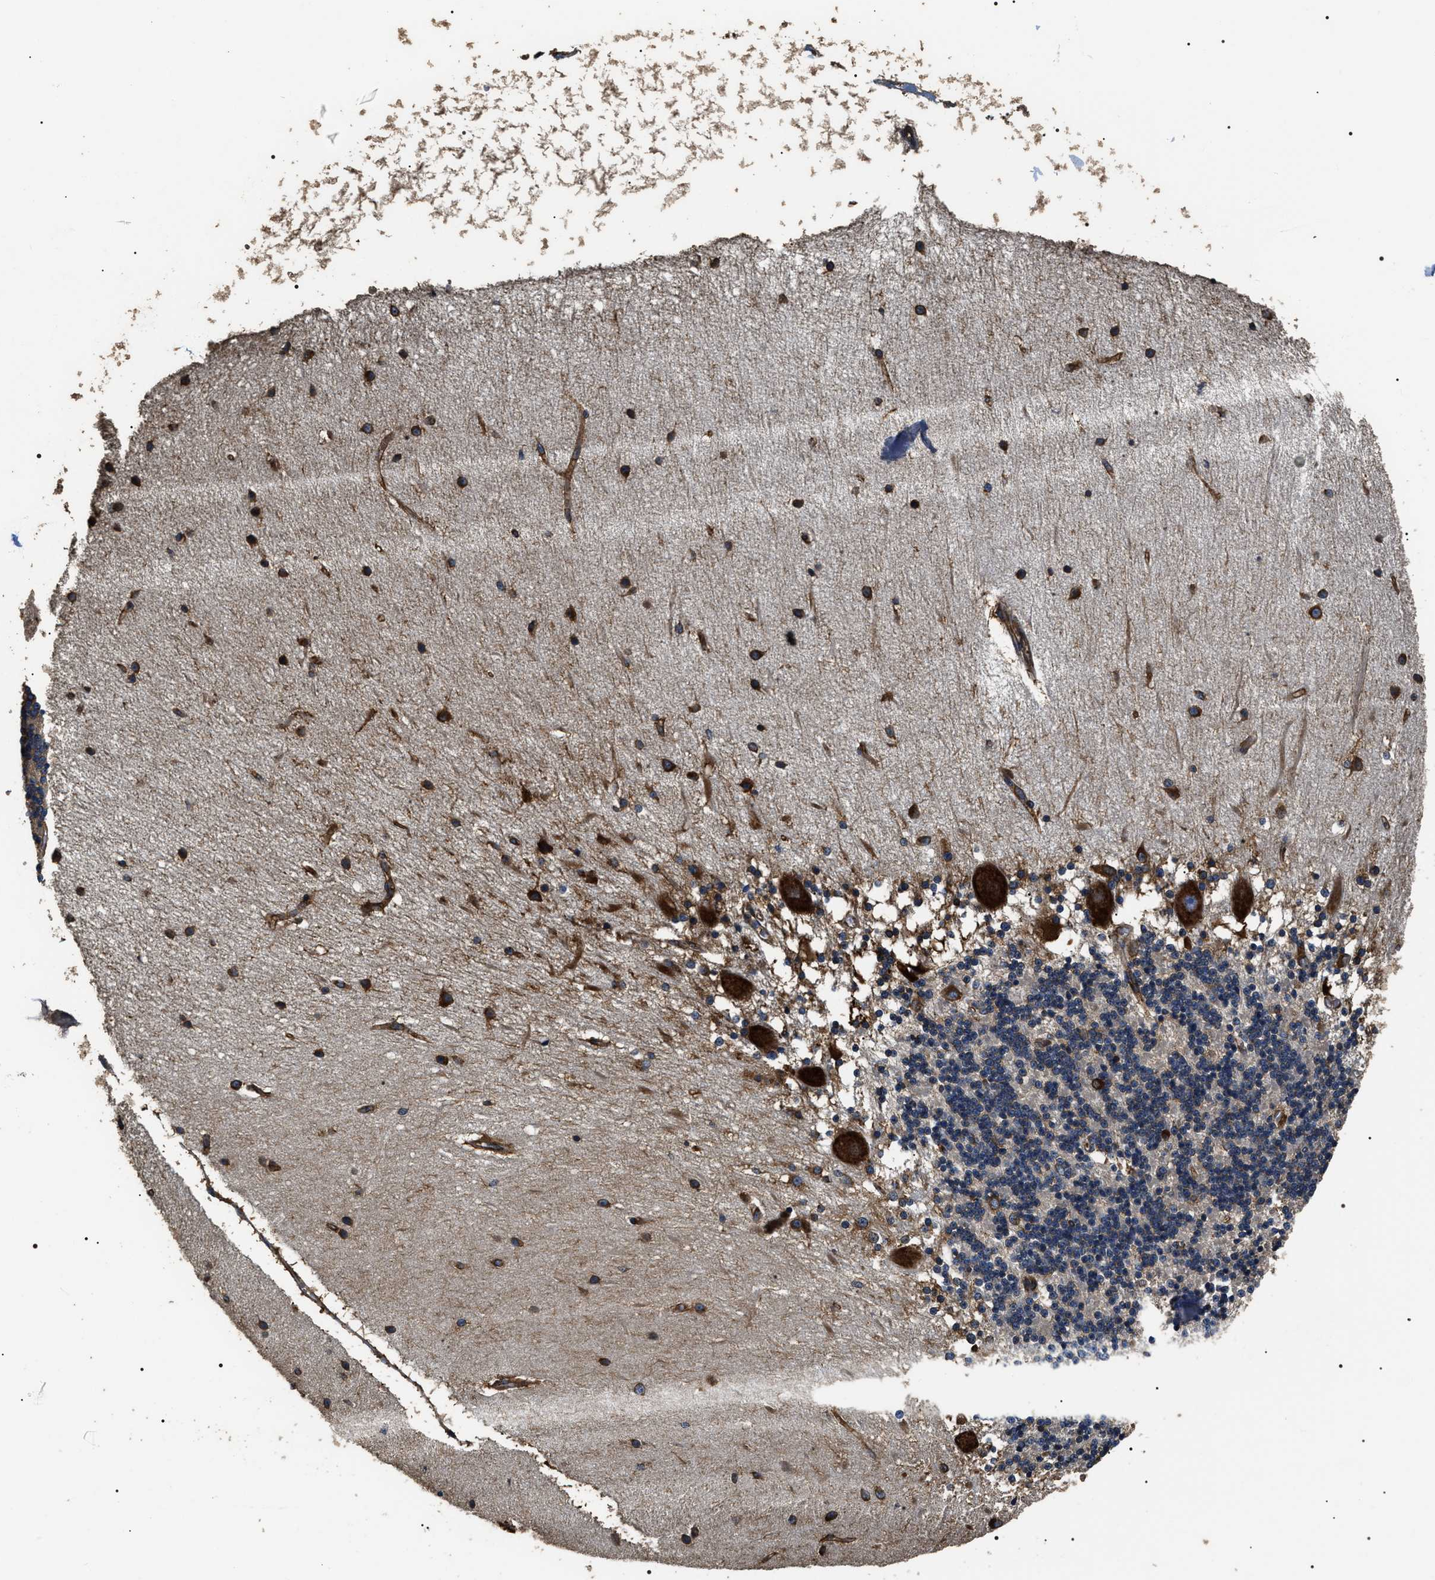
{"staining": {"intensity": "strong", "quantity": "<25%", "location": "cytoplasmic/membranous"}, "tissue": "cerebellum", "cell_type": "Cells in granular layer", "image_type": "normal", "snomed": [{"axis": "morphology", "description": "Normal tissue, NOS"}, {"axis": "topography", "description": "Cerebellum"}], "caption": "Cells in granular layer show strong cytoplasmic/membranous staining in about <25% of cells in benign cerebellum.", "gene": "KTN1", "patient": {"sex": "female", "age": 54}}